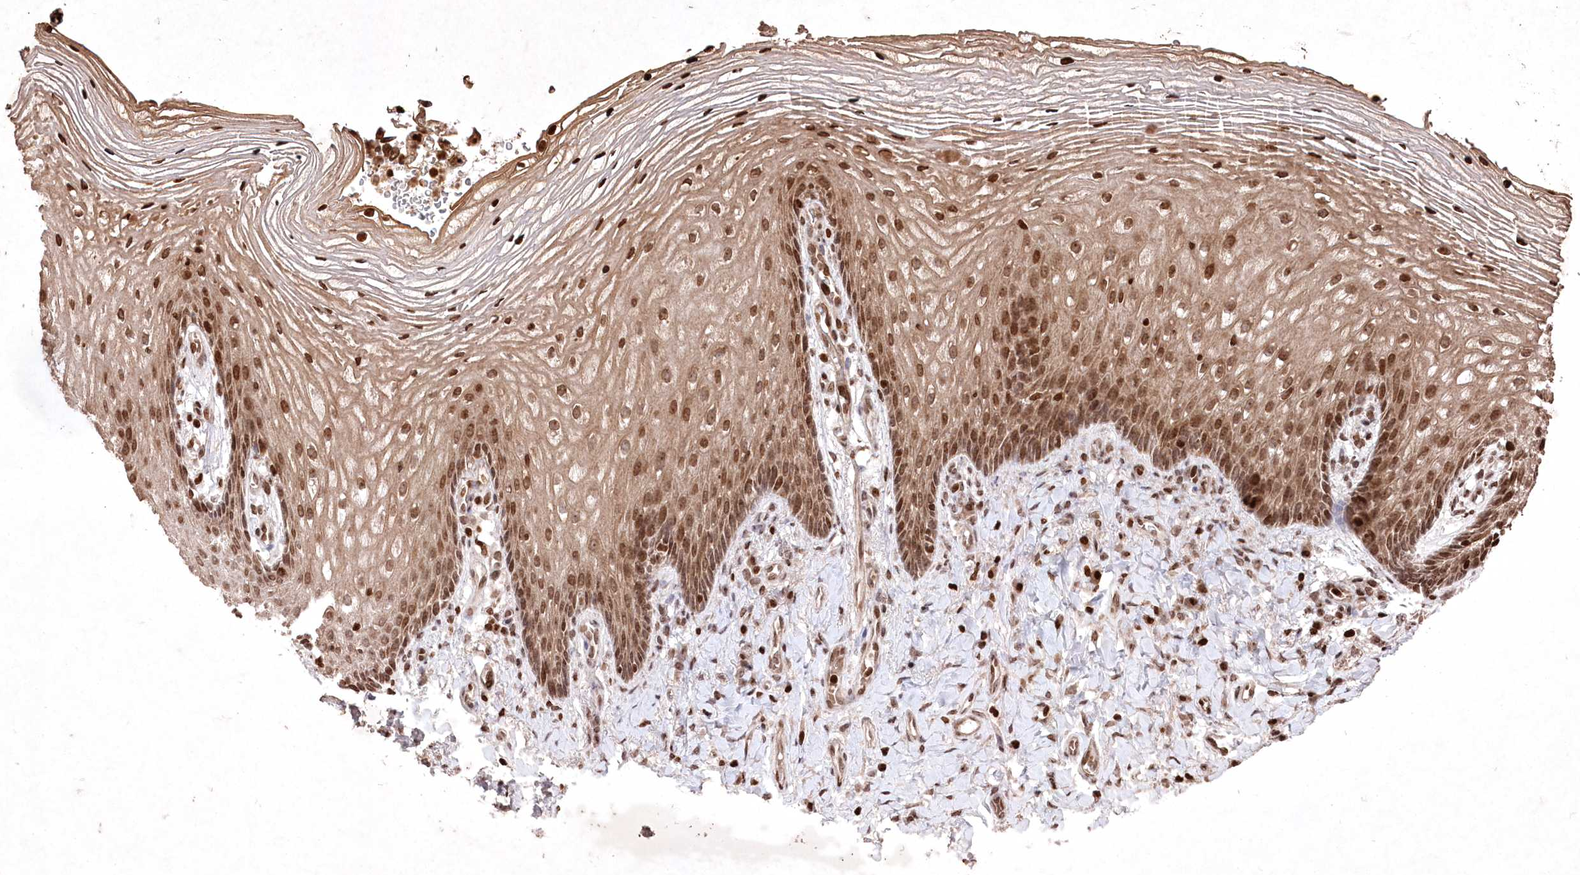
{"staining": {"intensity": "strong", "quantity": ">75%", "location": "cytoplasmic/membranous,nuclear"}, "tissue": "vagina", "cell_type": "Squamous epithelial cells", "image_type": "normal", "snomed": [{"axis": "morphology", "description": "Normal tissue, NOS"}, {"axis": "topography", "description": "Vagina"}], "caption": "Immunohistochemistry of unremarkable human vagina shows high levels of strong cytoplasmic/membranous,nuclear positivity in about >75% of squamous epithelial cells.", "gene": "CCSER2", "patient": {"sex": "female", "age": 60}}